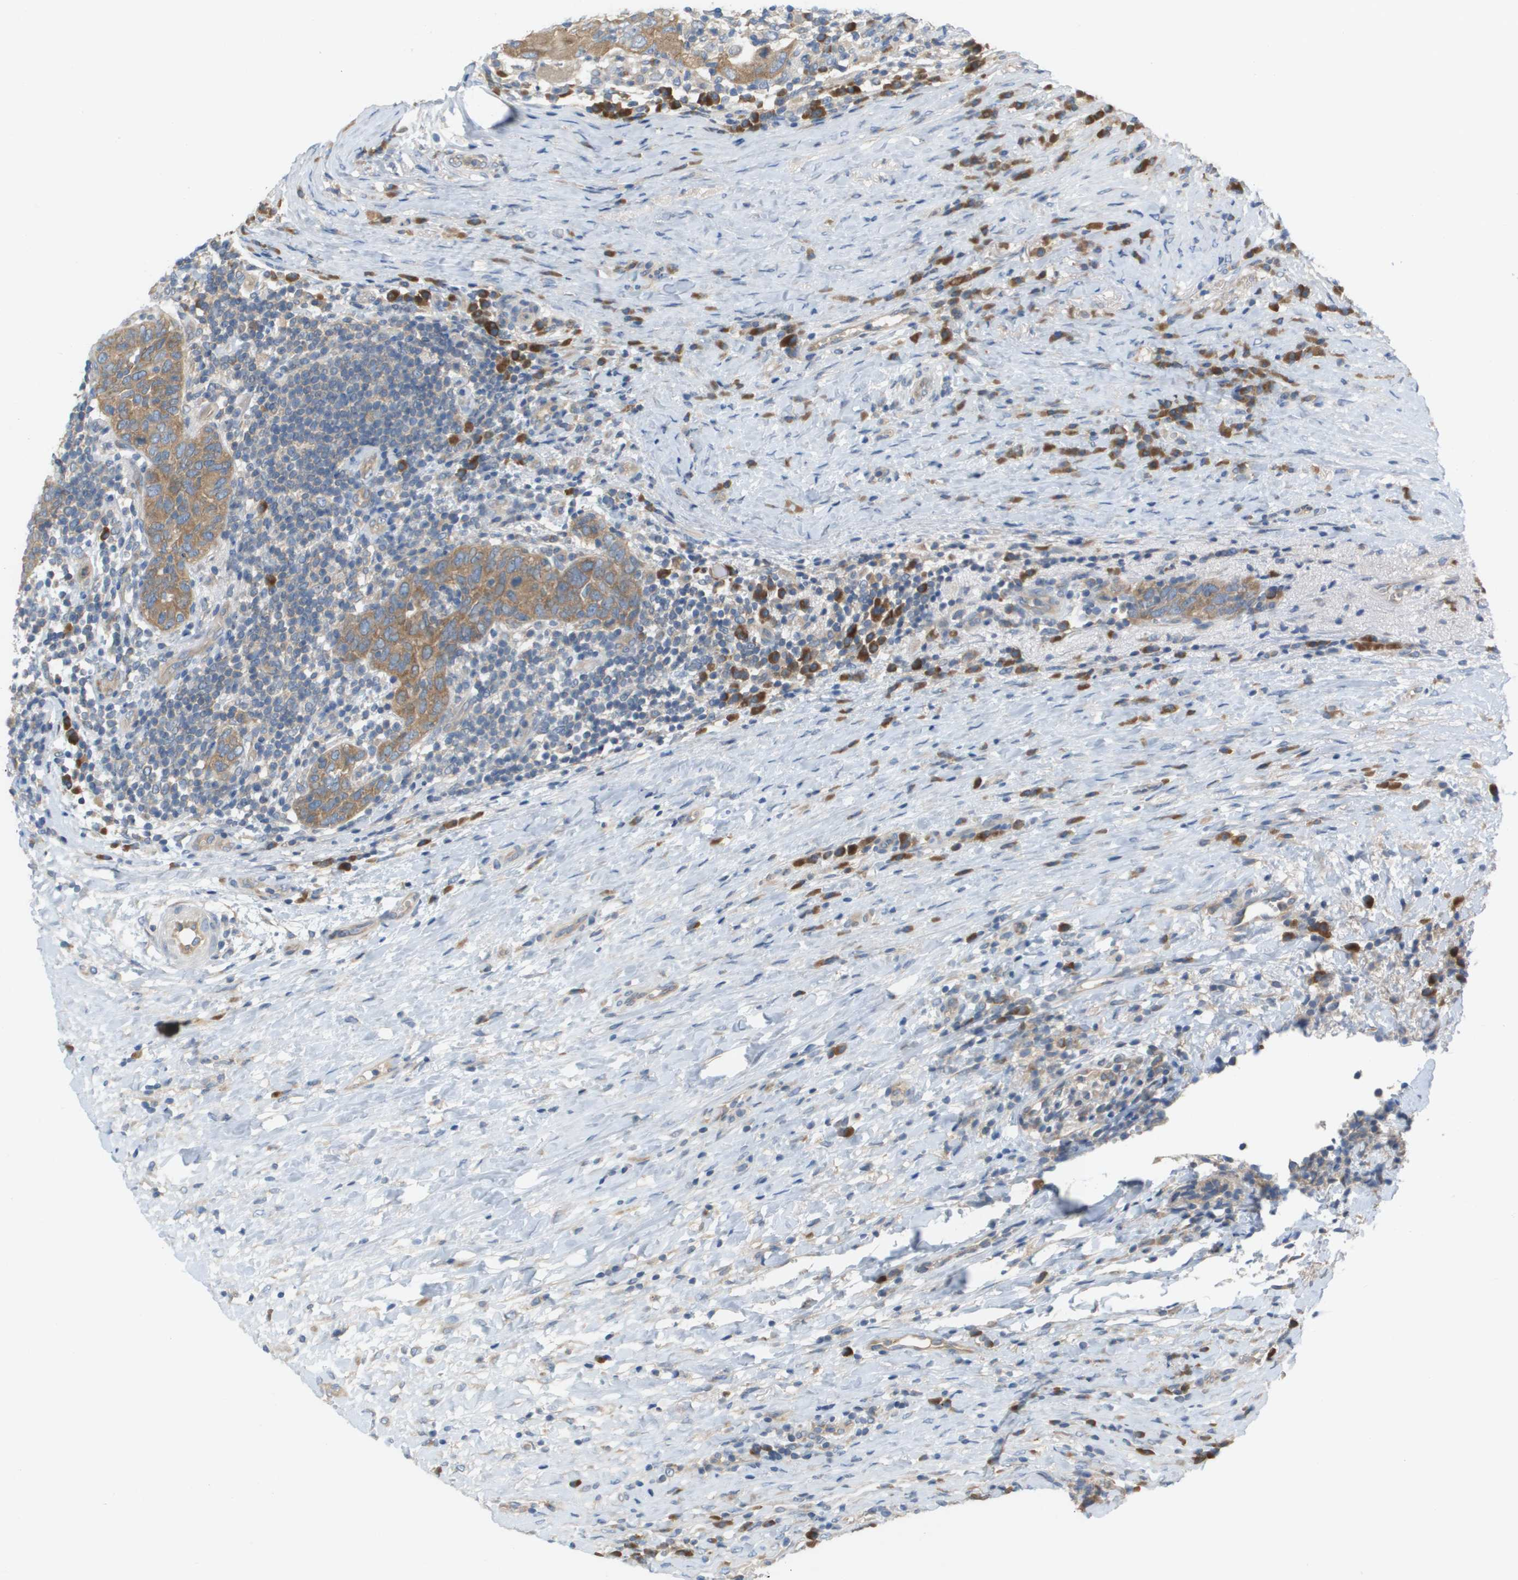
{"staining": {"intensity": "moderate", "quantity": ">75%", "location": "cytoplasmic/membranous"}, "tissue": "breast cancer", "cell_type": "Tumor cells", "image_type": "cancer", "snomed": [{"axis": "morphology", "description": "Duct carcinoma"}, {"axis": "topography", "description": "Breast"}], "caption": "Breast cancer stained with a protein marker reveals moderate staining in tumor cells.", "gene": "UBA5", "patient": {"sex": "female", "age": 37}}